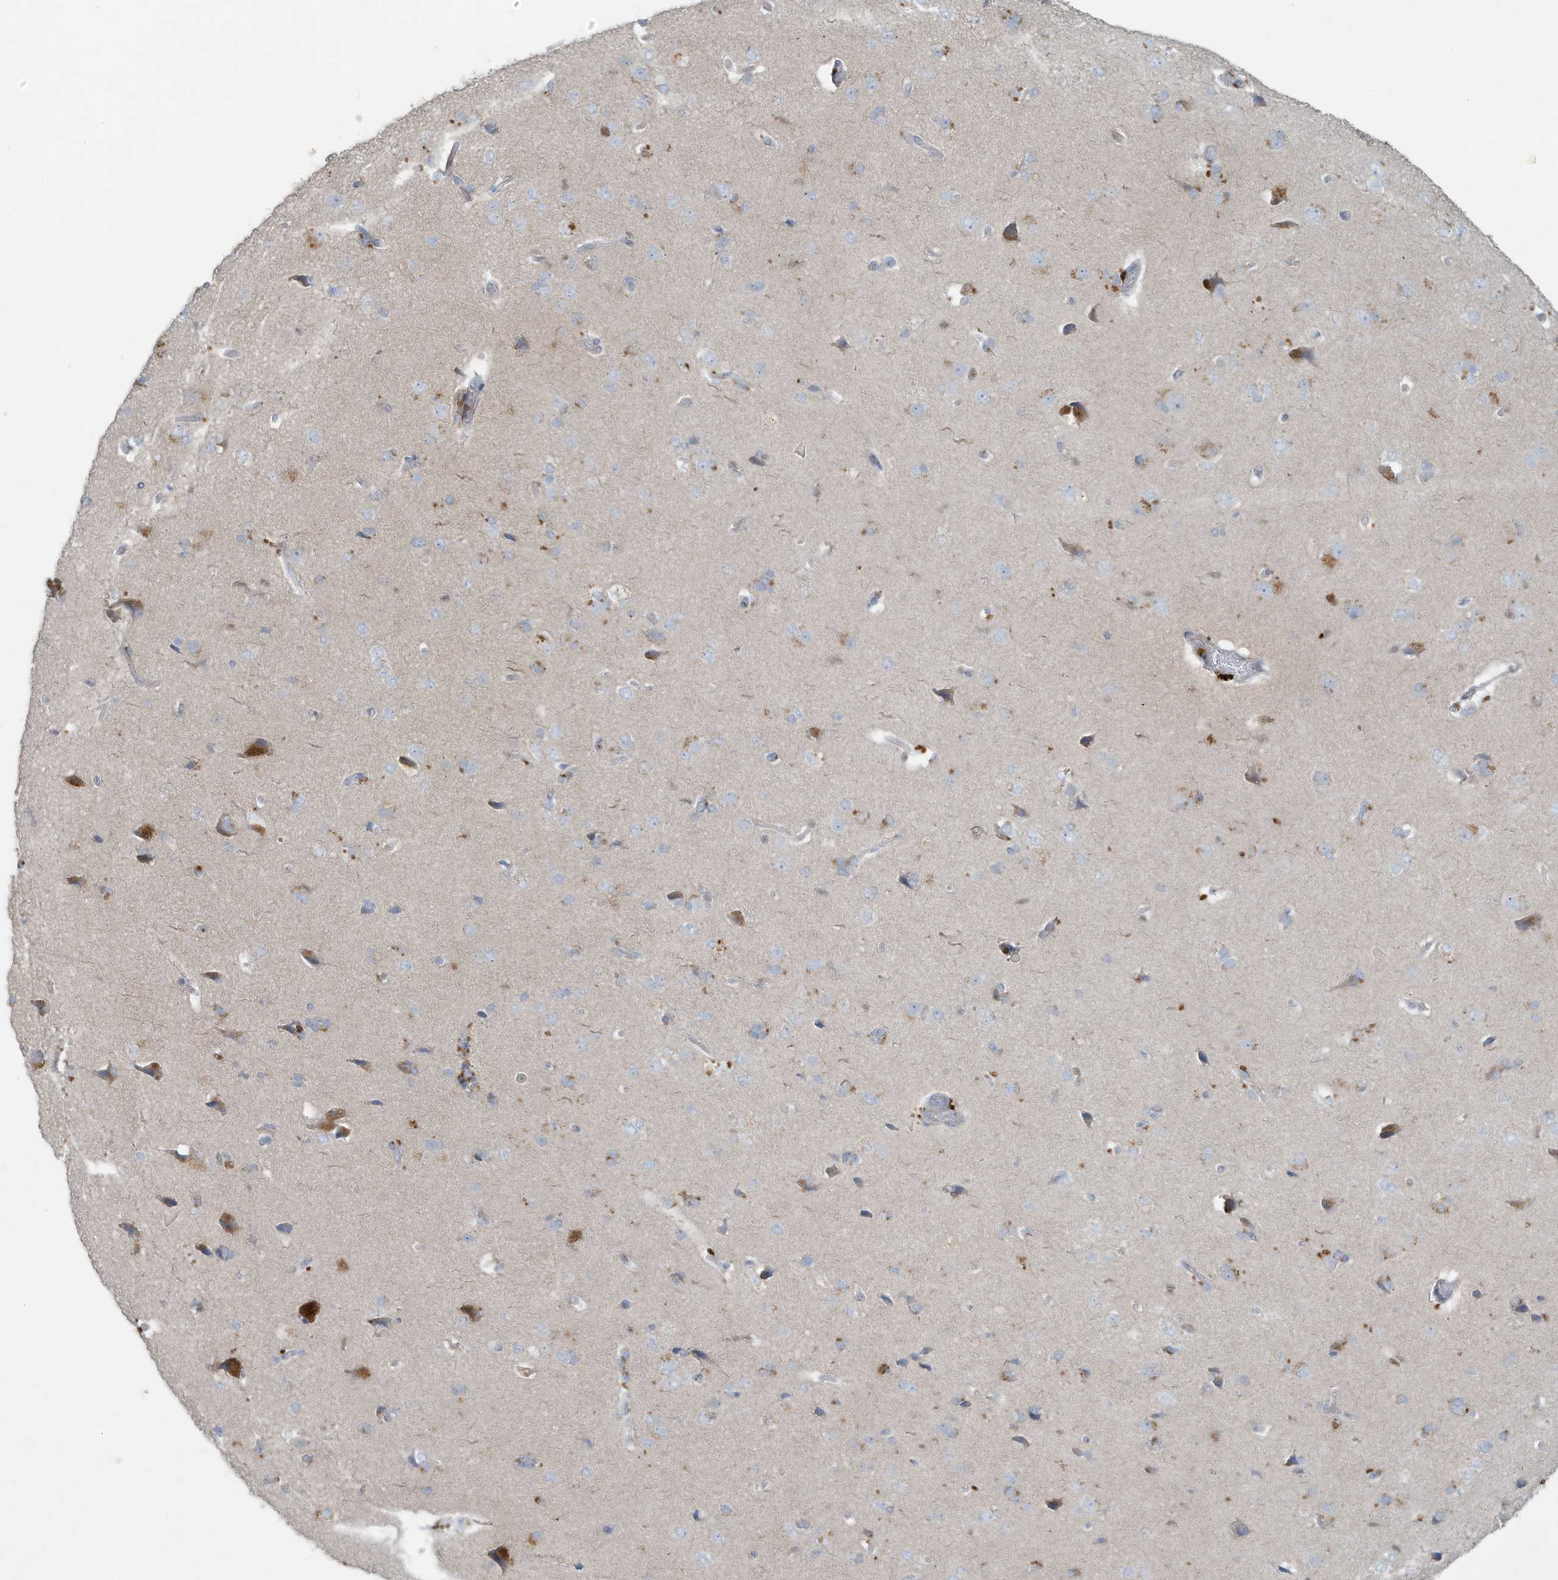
{"staining": {"intensity": "negative", "quantity": "none", "location": "none"}, "tissue": "cerebral cortex", "cell_type": "Endothelial cells", "image_type": "normal", "snomed": [{"axis": "morphology", "description": "Normal tissue, NOS"}, {"axis": "topography", "description": "Cerebral cortex"}], "caption": "High power microscopy micrograph of an immunohistochemistry histopathology image of normal cerebral cortex, revealing no significant staining in endothelial cells. The staining was performed using DAB (3,3'-diaminobenzidine) to visualize the protein expression in brown, while the nuclei were stained in blue with hematoxylin (Magnification: 20x).", "gene": "TUBE1", "patient": {"sex": "male", "age": 62}}